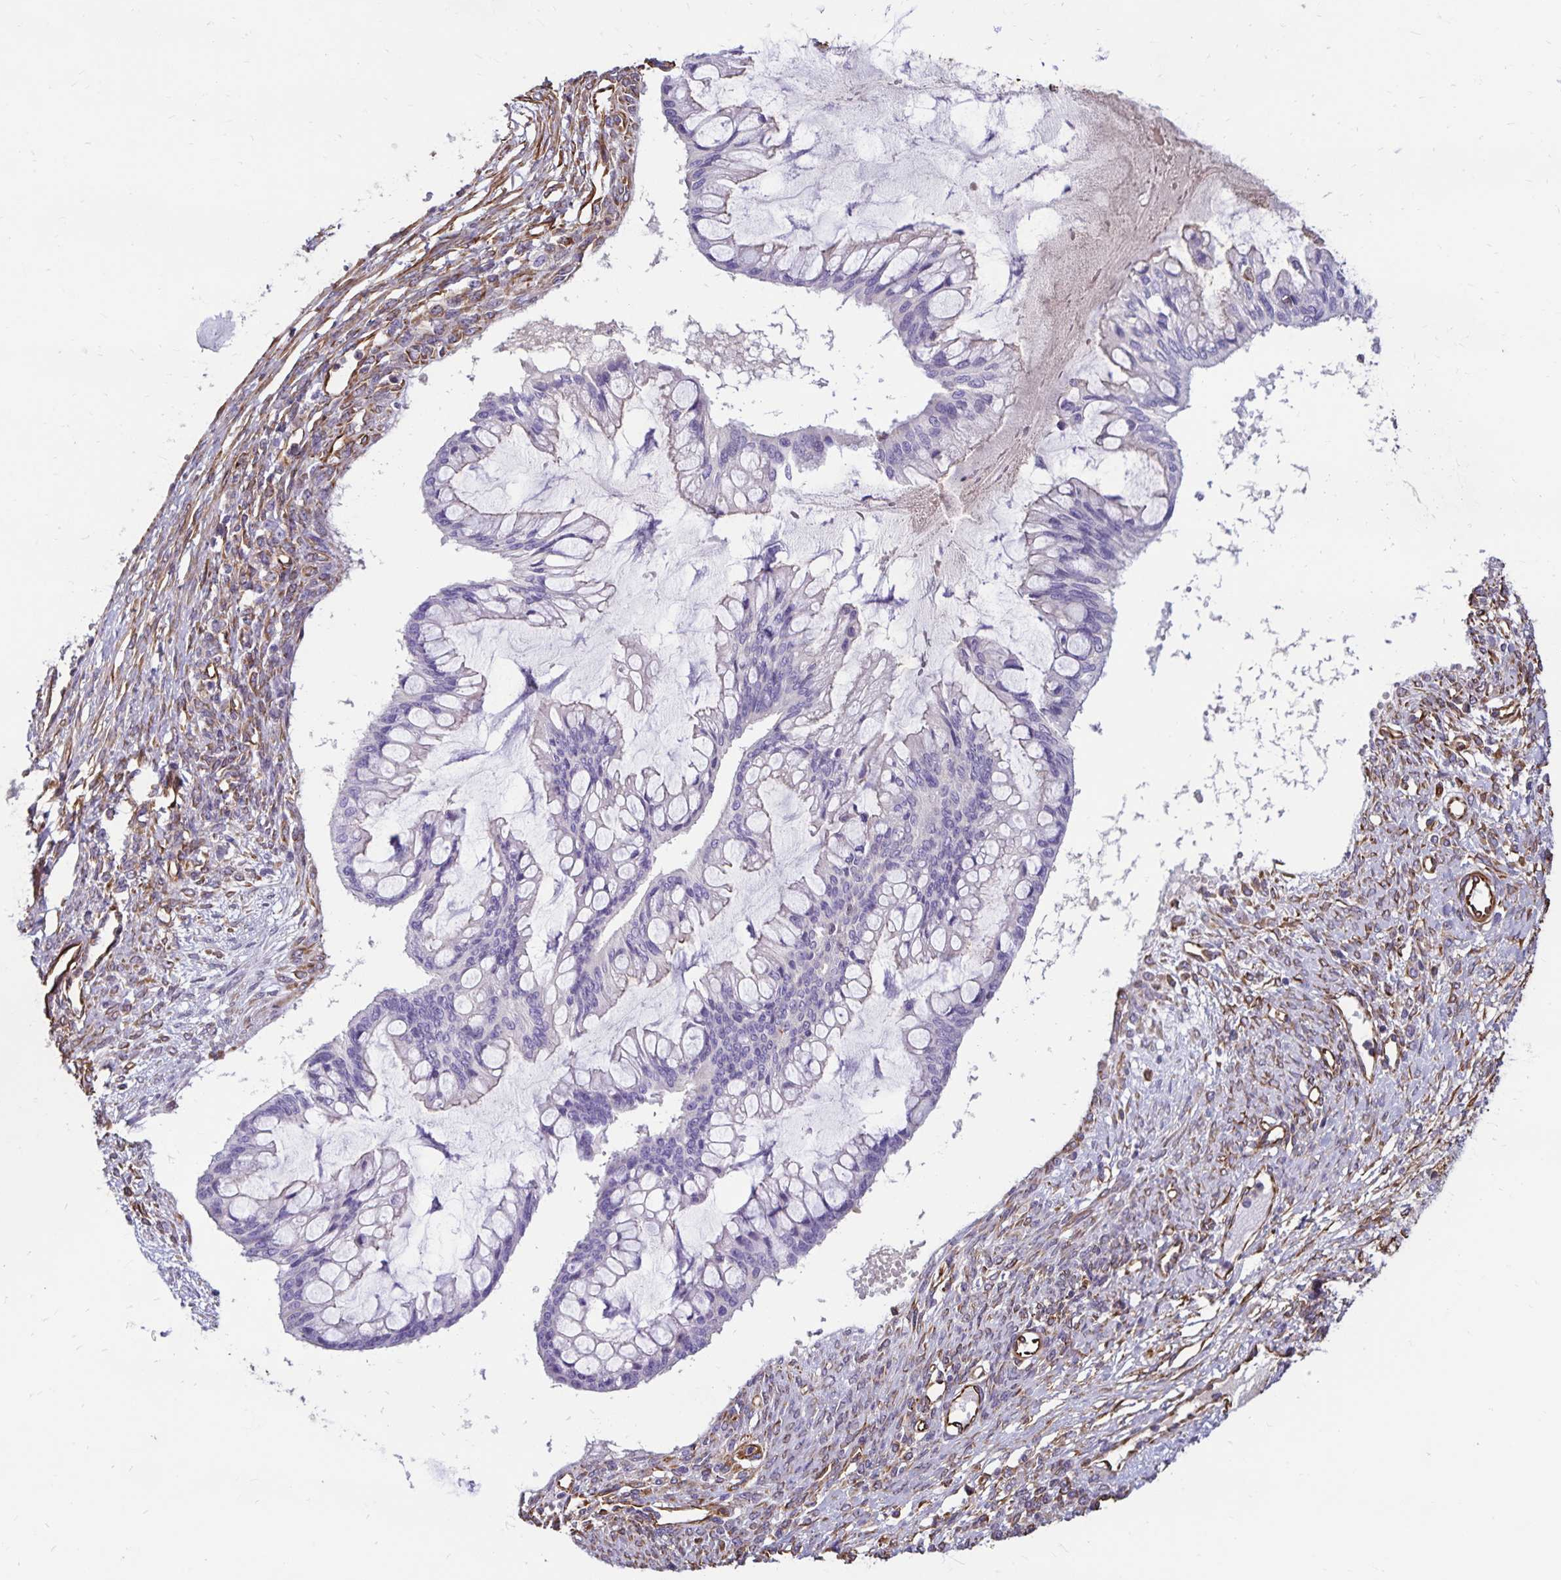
{"staining": {"intensity": "negative", "quantity": "none", "location": "none"}, "tissue": "ovarian cancer", "cell_type": "Tumor cells", "image_type": "cancer", "snomed": [{"axis": "morphology", "description": "Cystadenocarcinoma, mucinous, NOS"}, {"axis": "topography", "description": "Ovary"}], "caption": "The immunohistochemistry photomicrograph has no significant staining in tumor cells of ovarian mucinous cystadenocarcinoma tissue.", "gene": "TRPV6", "patient": {"sex": "female", "age": 73}}